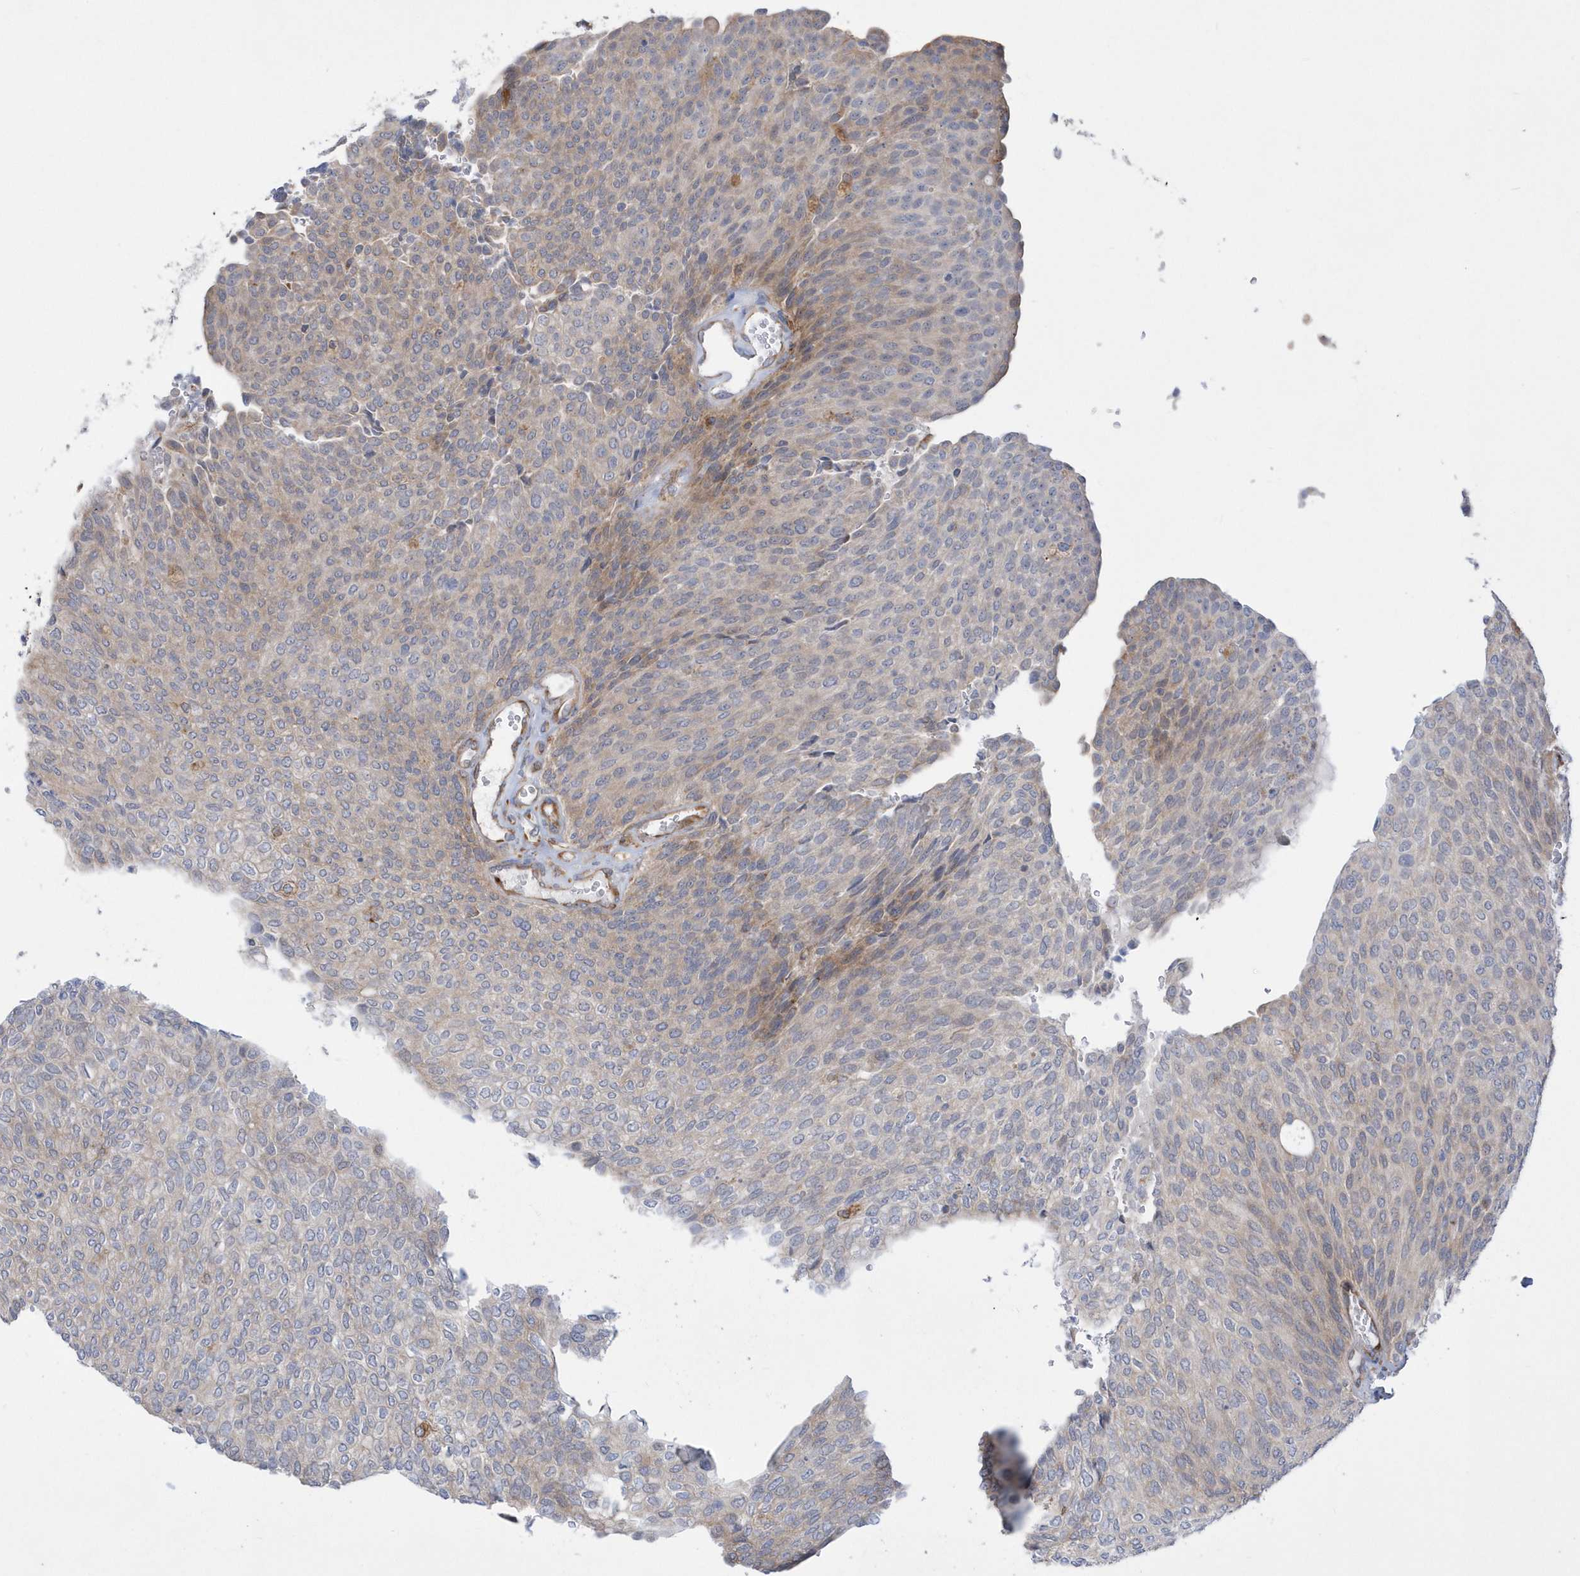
{"staining": {"intensity": "moderate", "quantity": "<25%", "location": "cytoplasmic/membranous"}, "tissue": "urothelial cancer", "cell_type": "Tumor cells", "image_type": "cancer", "snomed": [{"axis": "morphology", "description": "Urothelial carcinoma, Low grade"}, {"axis": "topography", "description": "Urinary bladder"}], "caption": "Protein expression analysis of urothelial cancer exhibits moderate cytoplasmic/membranous staining in about <25% of tumor cells.", "gene": "MED31", "patient": {"sex": "female", "age": 79}}